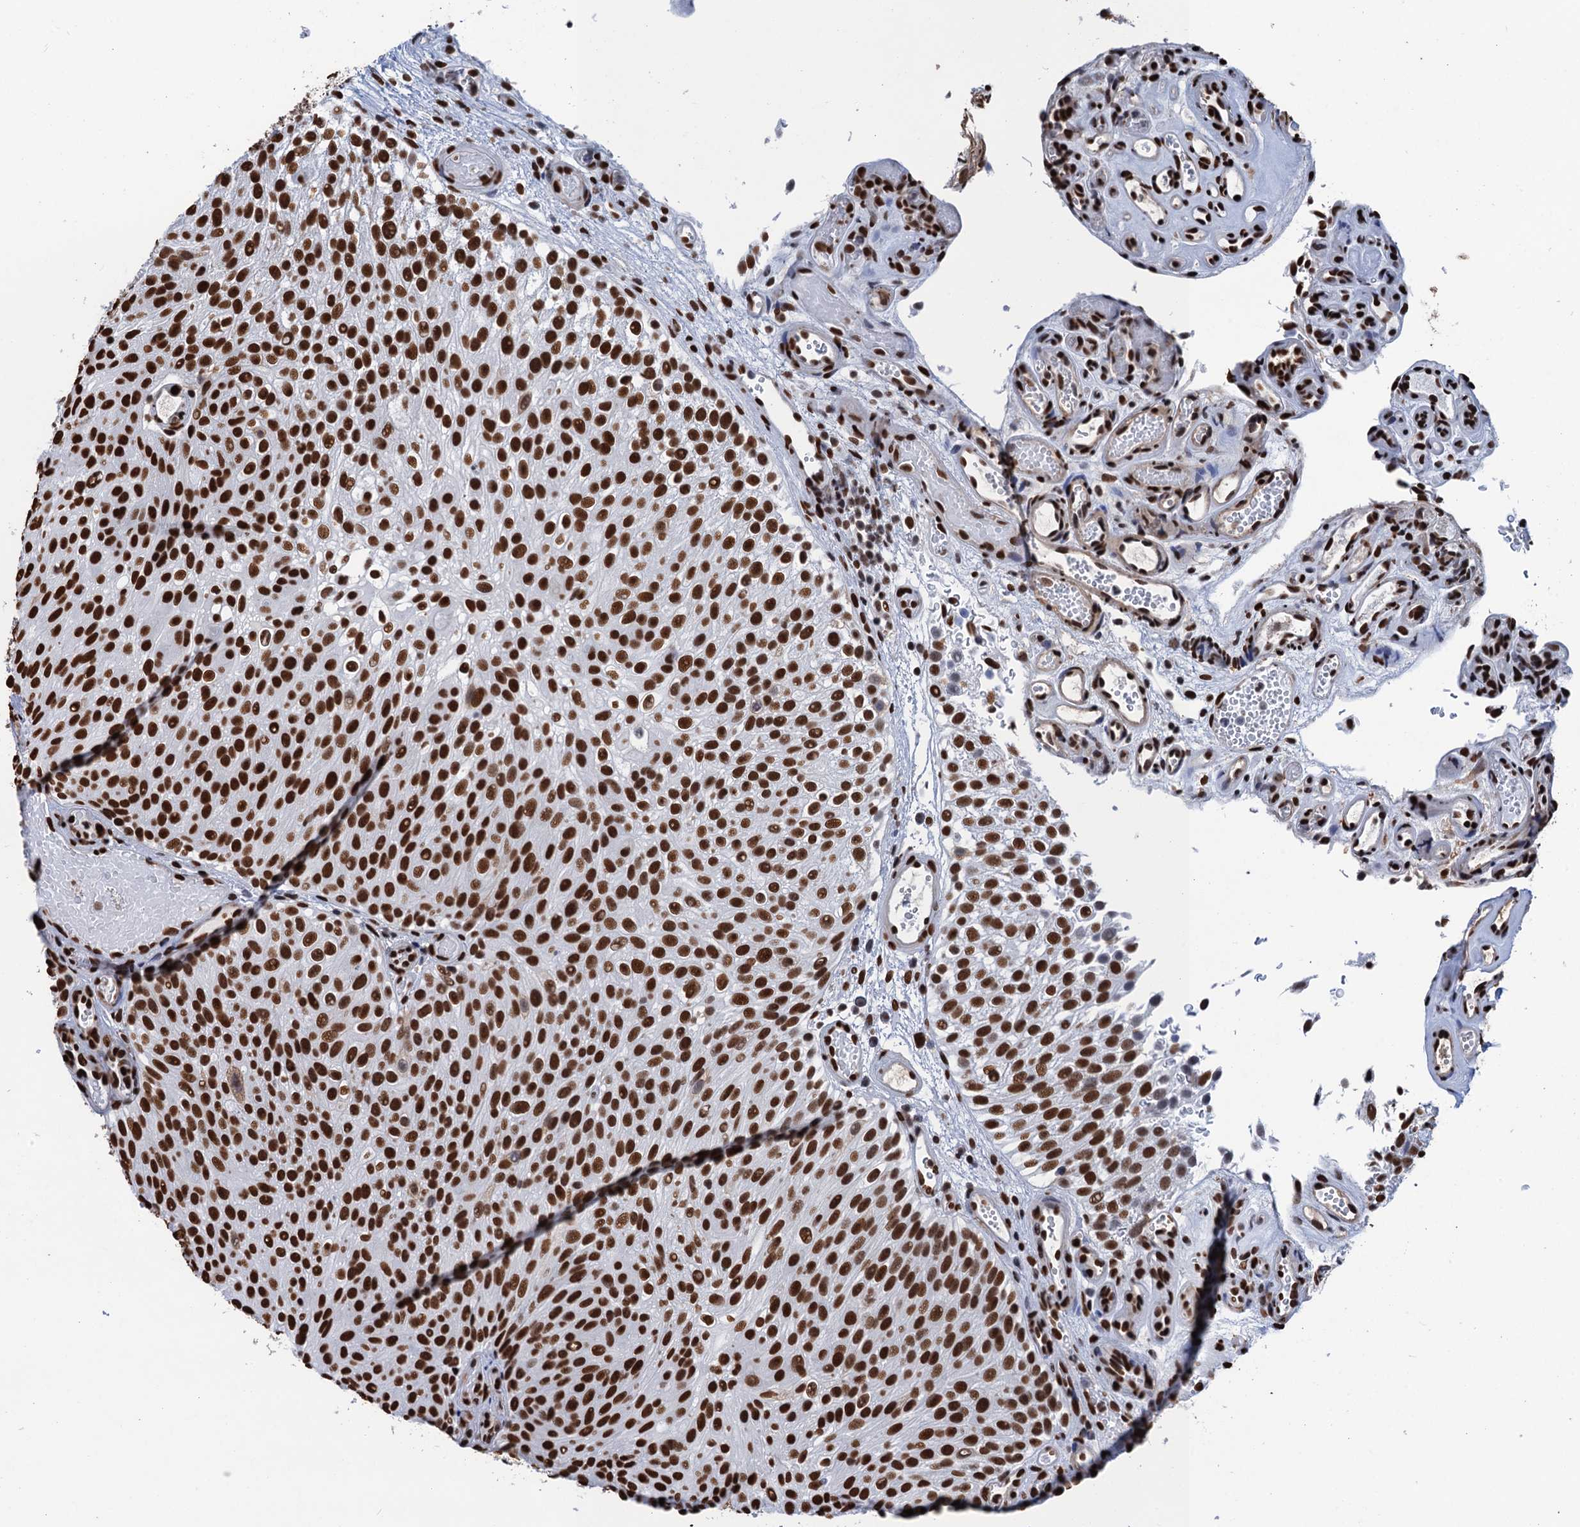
{"staining": {"intensity": "strong", "quantity": ">75%", "location": "nuclear"}, "tissue": "urothelial cancer", "cell_type": "Tumor cells", "image_type": "cancer", "snomed": [{"axis": "morphology", "description": "Urothelial carcinoma, Low grade"}, {"axis": "topography", "description": "Urinary bladder"}], "caption": "Brown immunohistochemical staining in low-grade urothelial carcinoma demonstrates strong nuclear staining in approximately >75% of tumor cells. Nuclei are stained in blue.", "gene": "UBA2", "patient": {"sex": "male", "age": 78}}